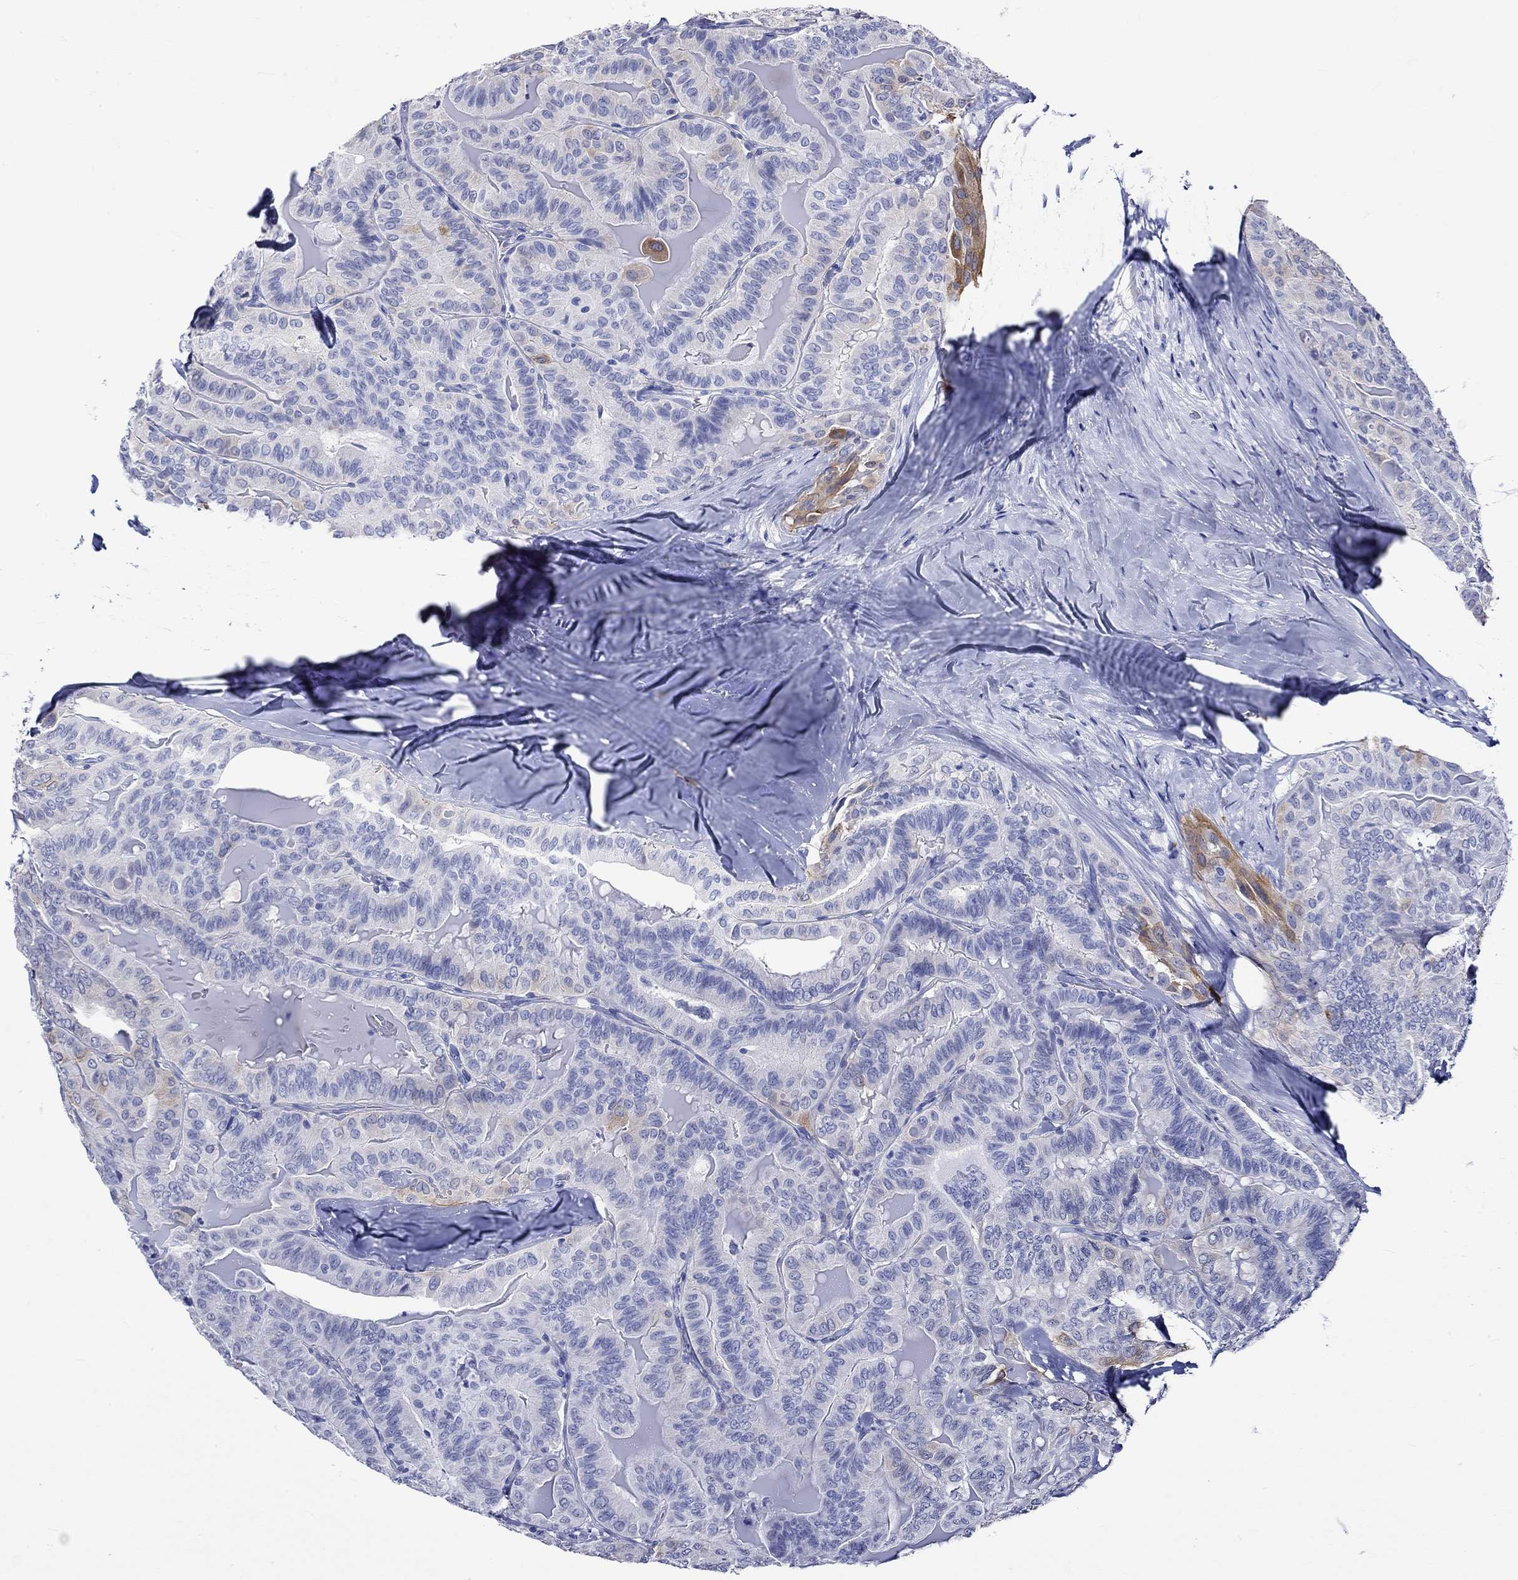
{"staining": {"intensity": "negative", "quantity": "none", "location": "none"}, "tissue": "thyroid cancer", "cell_type": "Tumor cells", "image_type": "cancer", "snomed": [{"axis": "morphology", "description": "Papillary adenocarcinoma, NOS"}, {"axis": "topography", "description": "Thyroid gland"}], "caption": "An image of human thyroid cancer is negative for staining in tumor cells. (Brightfield microscopy of DAB IHC at high magnification).", "gene": "CRYAB", "patient": {"sex": "female", "age": 68}}